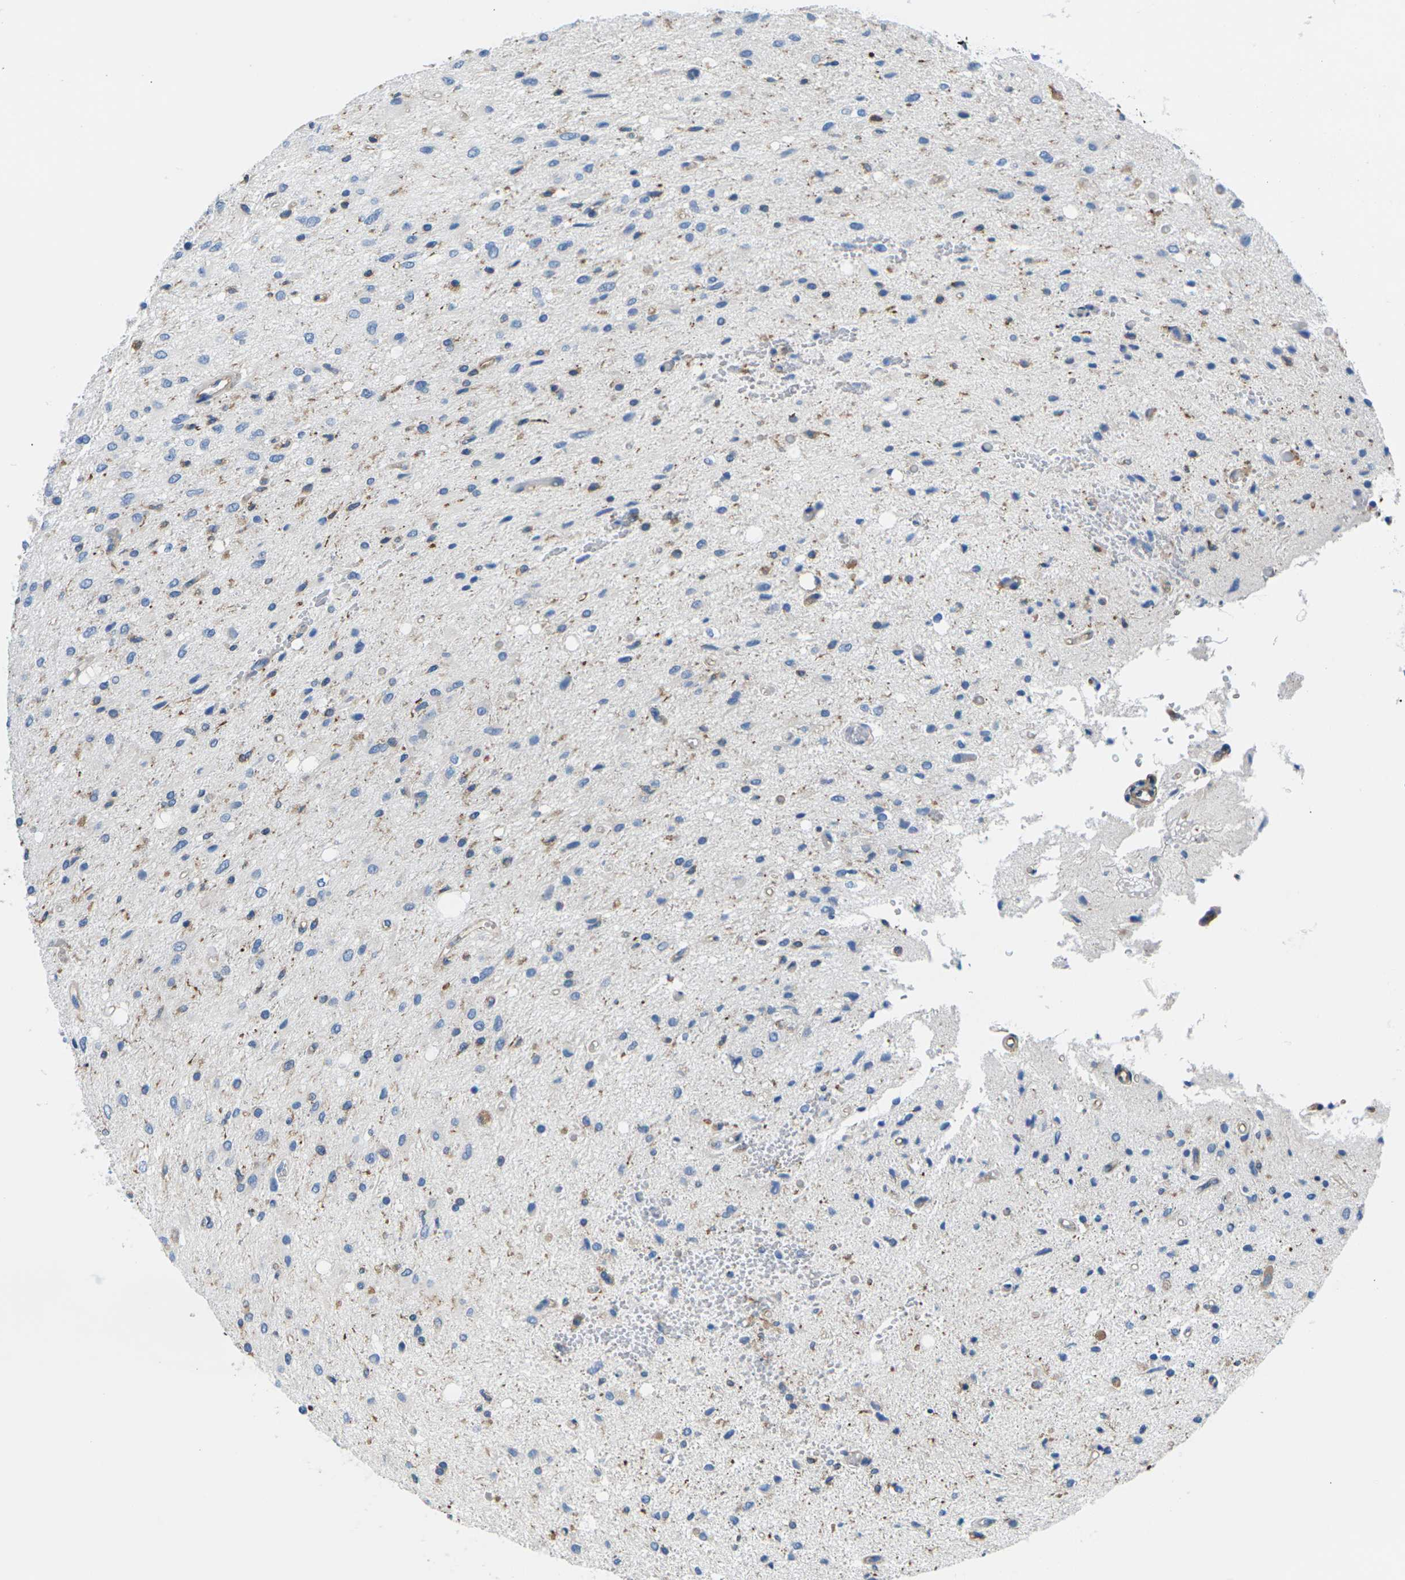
{"staining": {"intensity": "negative", "quantity": "none", "location": "none"}, "tissue": "glioma", "cell_type": "Tumor cells", "image_type": "cancer", "snomed": [{"axis": "morphology", "description": "Glioma, malignant, Low grade"}, {"axis": "topography", "description": "Brain"}], "caption": "There is no significant staining in tumor cells of glioma. (Brightfield microscopy of DAB IHC at high magnification).", "gene": "SYNGR2", "patient": {"sex": "male", "age": 77}}